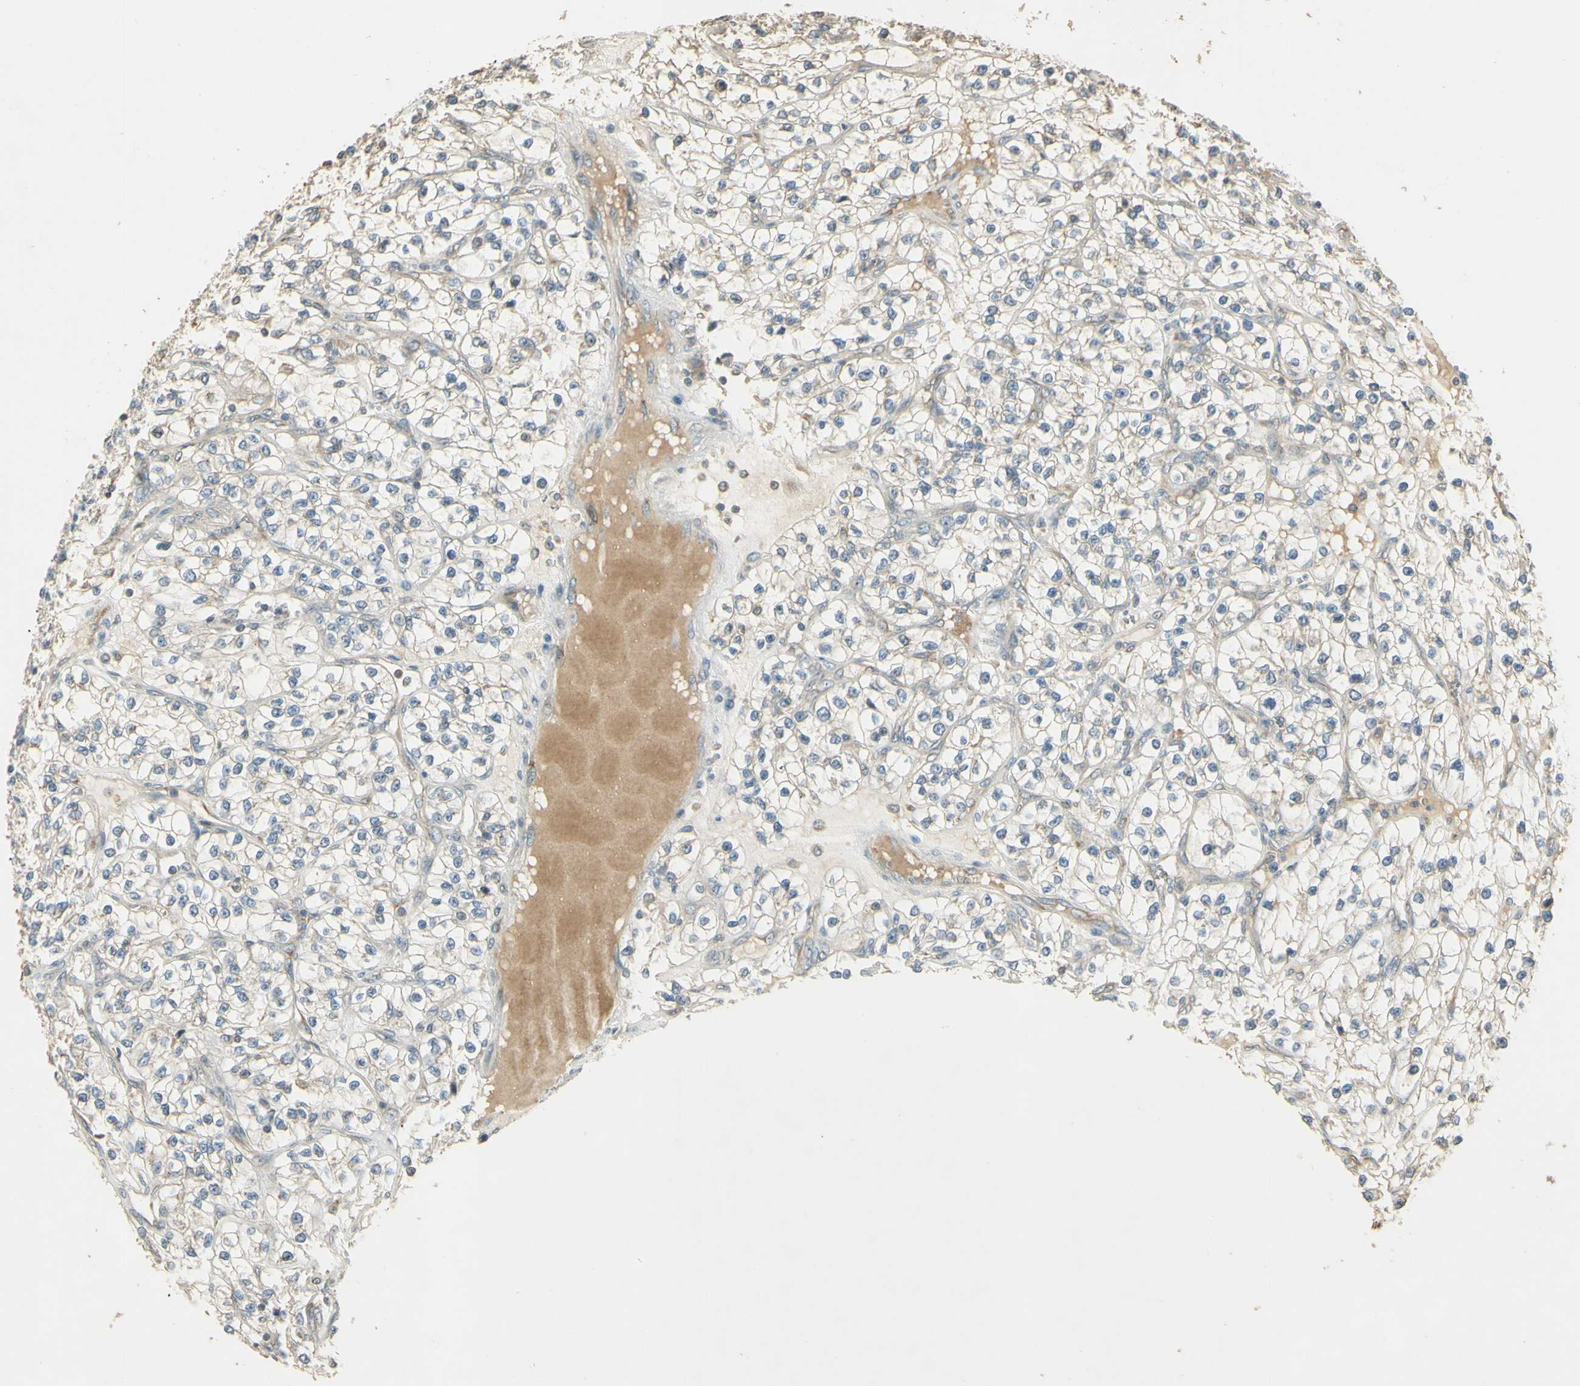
{"staining": {"intensity": "weak", "quantity": "25%-75%", "location": "cytoplasmic/membranous"}, "tissue": "renal cancer", "cell_type": "Tumor cells", "image_type": "cancer", "snomed": [{"axis": "morphology", "description": "Adenocarcinoma, NOS"}, {"axis": "topography", "description": "Kidney"}], "caption": "Renal cancer (adenocarcinoma) stained with a protein marker exhibits weak staining in tumor cells.", "gene": "UXS1", "patient": {"sex": "female", "age": 57}}